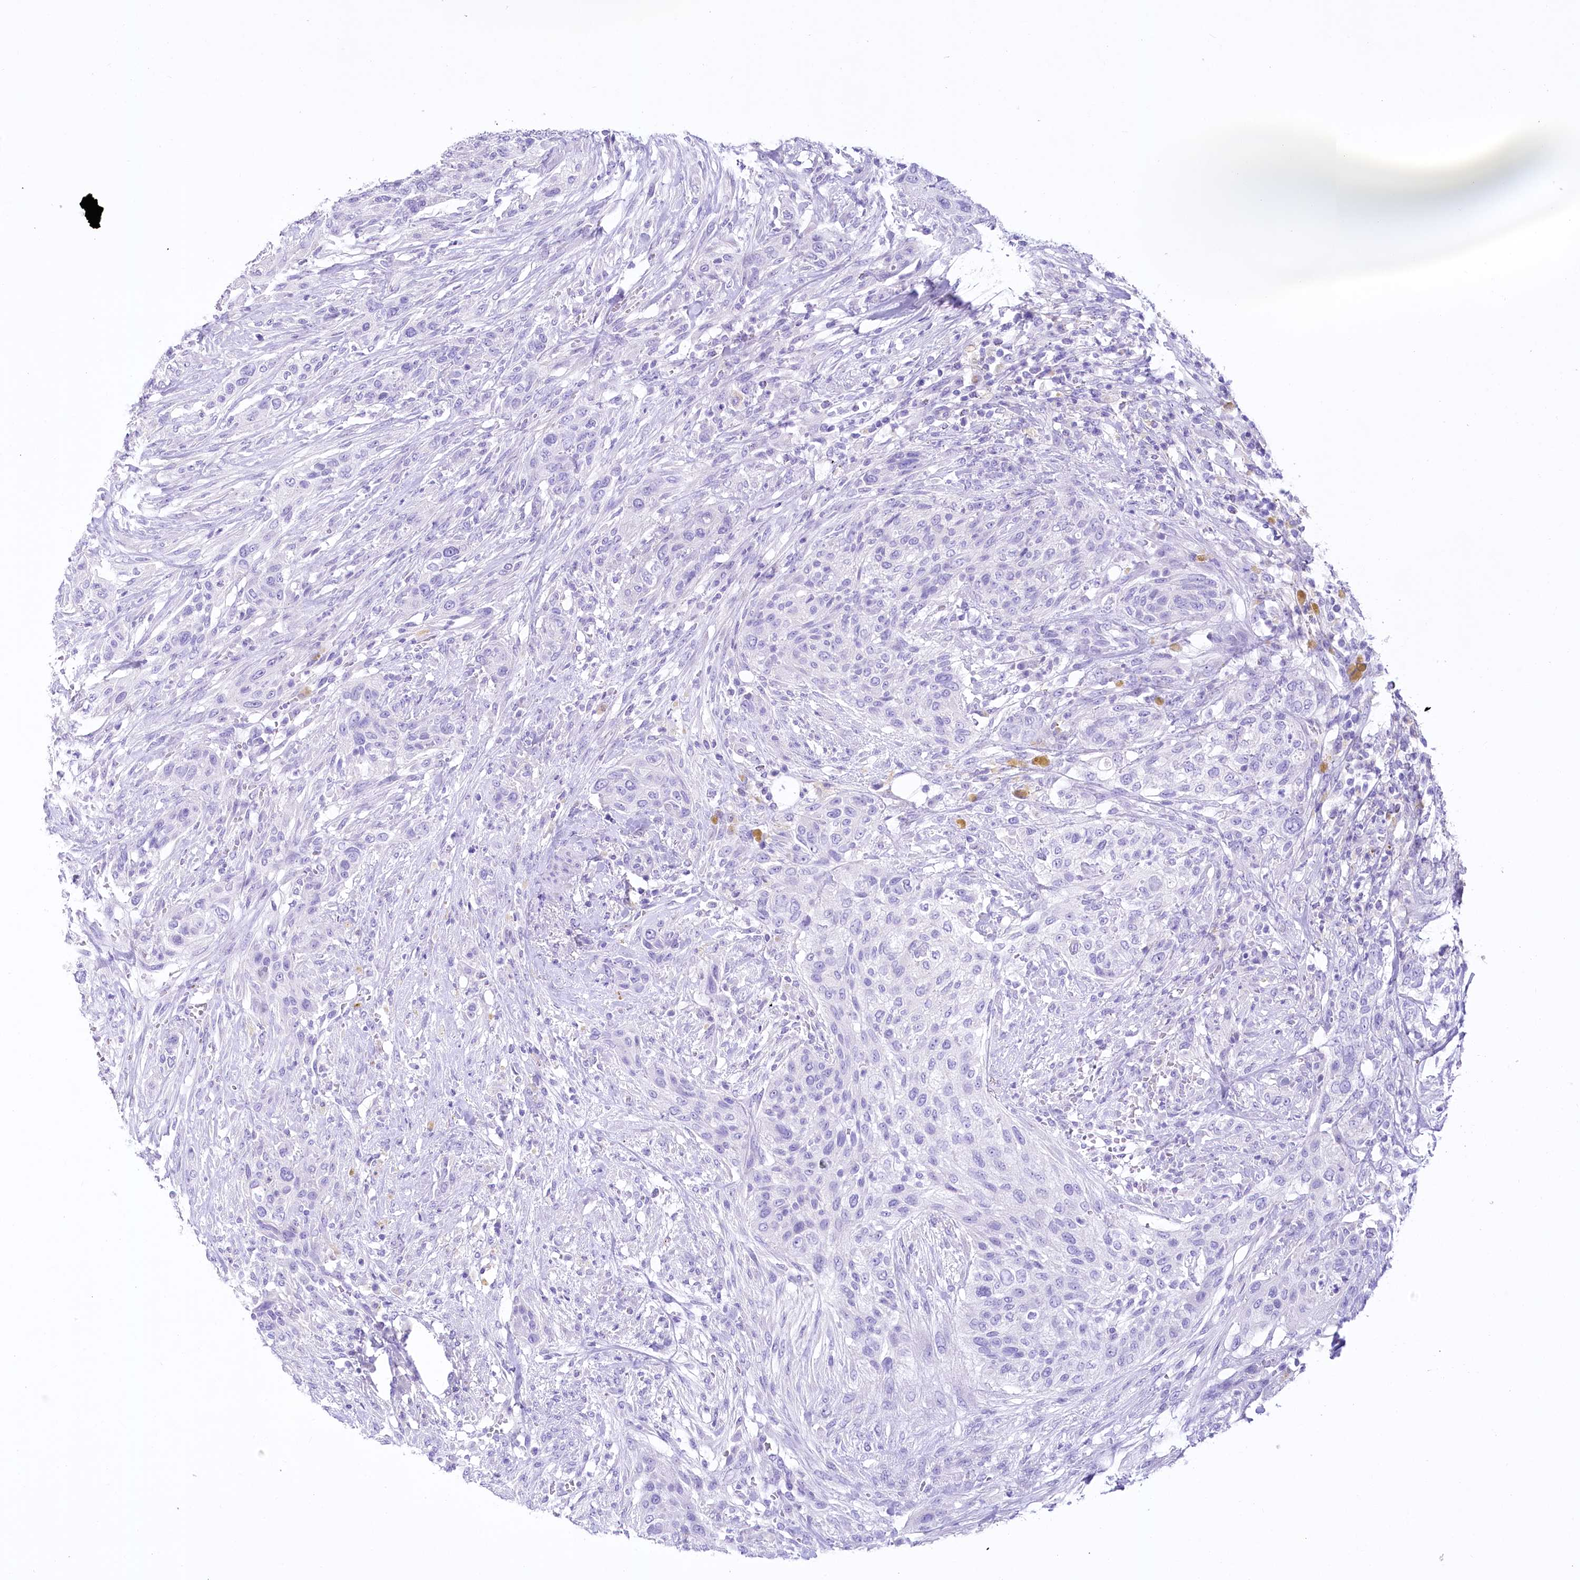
{"staining": {"intensity": "negative", "quantity": "none", "location": "none"}, "tissue": "urothelial cancer", "cell_type": "Tumor cells", "image_type": "cancer", "snomed": [{"axis": "morphology", "description": "Urothelial carcinoma, High grade"}, {"axis": "topography", "description": "Urinary bladder"}], "caption": "IHC of high-grade urothelial carcinoma displays no staining in tumor cells.", "gene": "PBLD", "patient": {"sex": "male", "age": 35}}